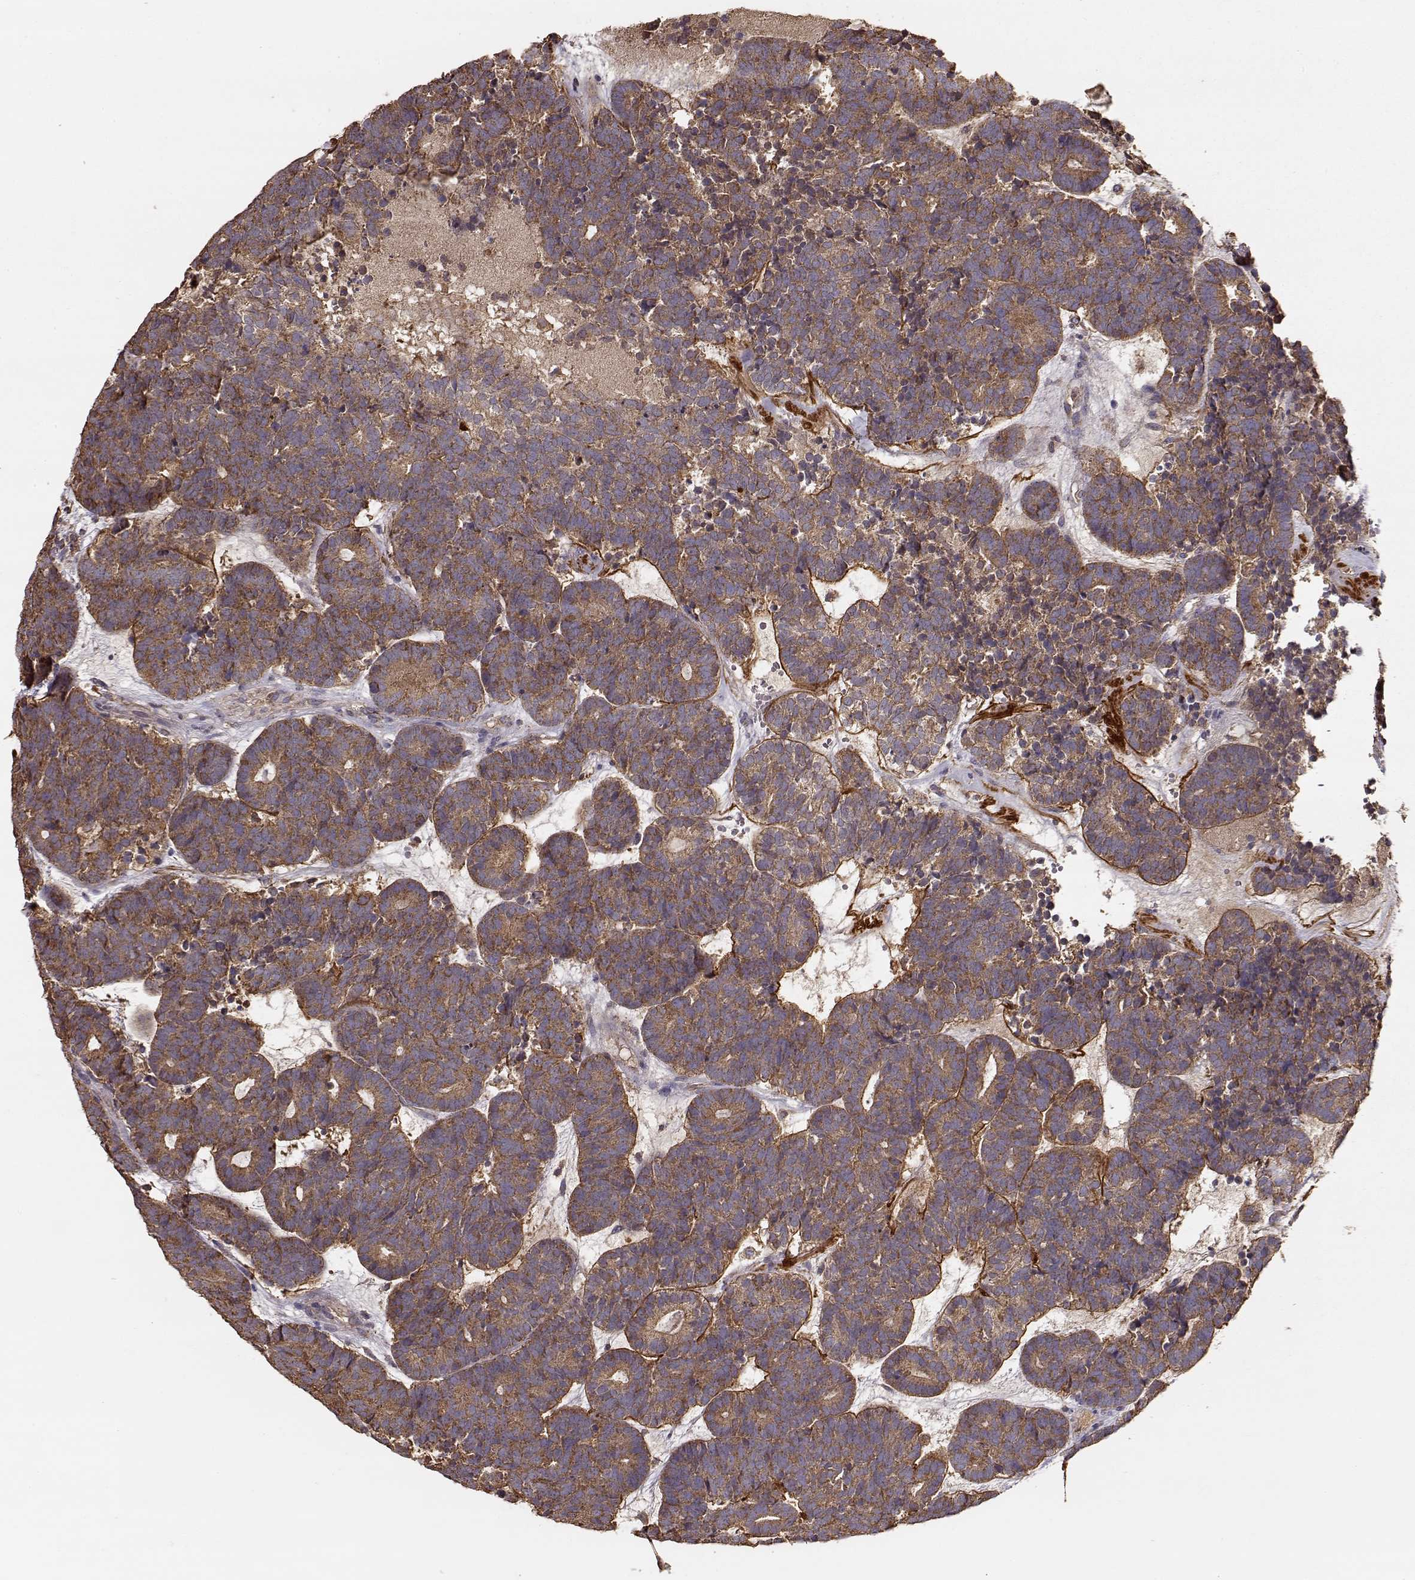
{"staining": {"intensity": "moderate", "quantity": ">75%", "location": "cytoplasmic/membranous"}, "tissue": "head and neck cancer", "cell_type": "Tumor cells", "image_type": "cancer", "snomed": [{"axis": "morphology", "description": "Adenocarcinoma, NOS"}, {"axis": "topography", "description": "Head-Neck"}], "caption": "DAB (3,3'-diaminobenzidine) immunohistochemical staining of adenocarcinoma (head and neck) demonstrates moderate cytoplasmic/membranous protein staining in approximately >75% of tumor cells.", "gene": "TARS3", "patient": {"sex": "female", "age": 81}}